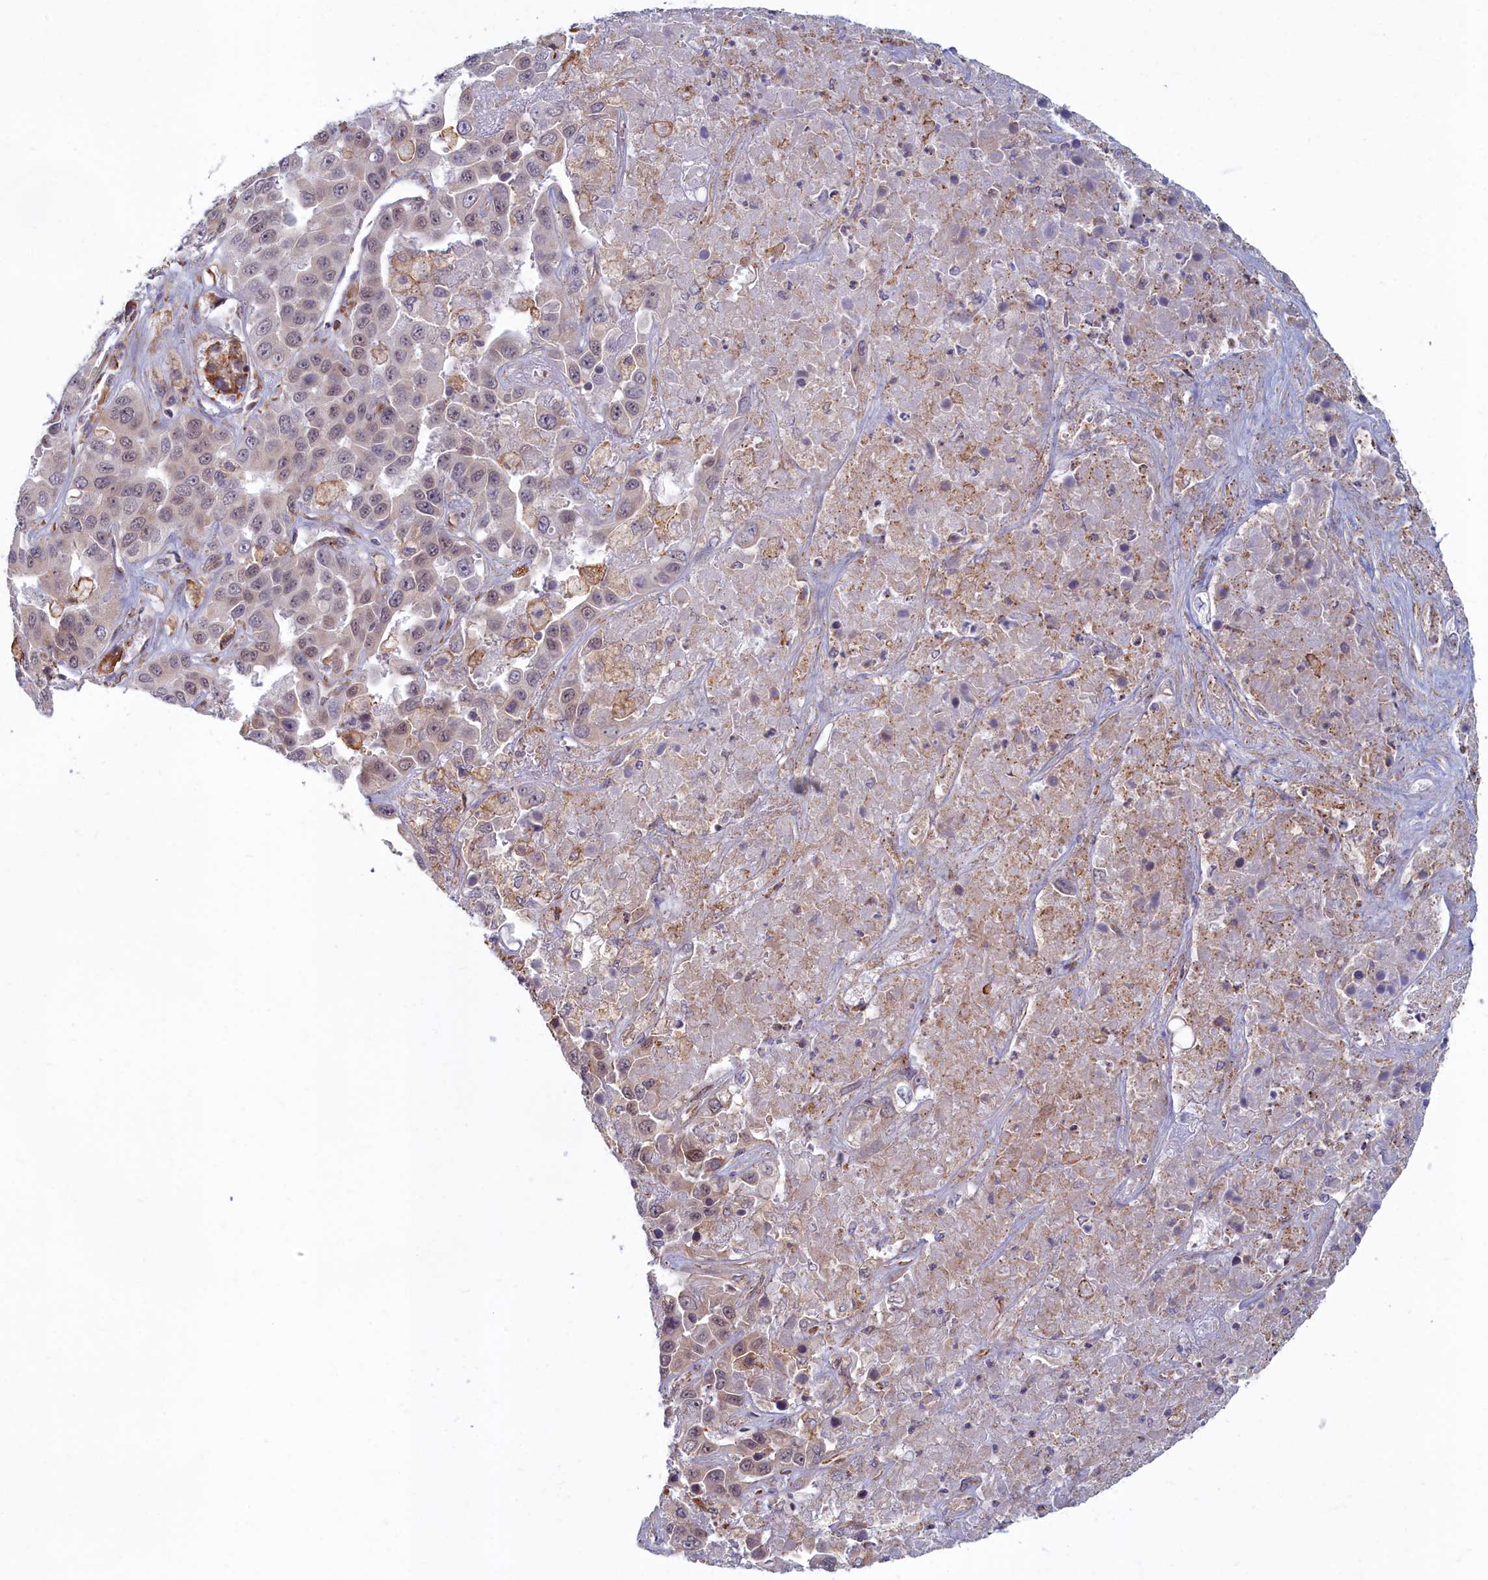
{"staining": {"intensity": "weak", "quantity": "25%-75%", "location": "nuclear"}, "tissue": "liver cancer", "cell_type": "Tumor cells", "image_type": "cancer", "snomed": [{"axis": "morphology", "description": "Cholangiocarcinoma"}, {"axis": "topography", "description": "Liver"}], "caption": "Immunohistochemistry of liver cancer demonstrates low levels of weak nuclear staining in approximately 25%-75% of tumor cells. The staining is performed using DAB brown chromogen to label protein expression. The nuclei are counter-stained blue using hematoxylin.", "gene": "MAK16", "patient": {"sex": "female", "age": 52}}